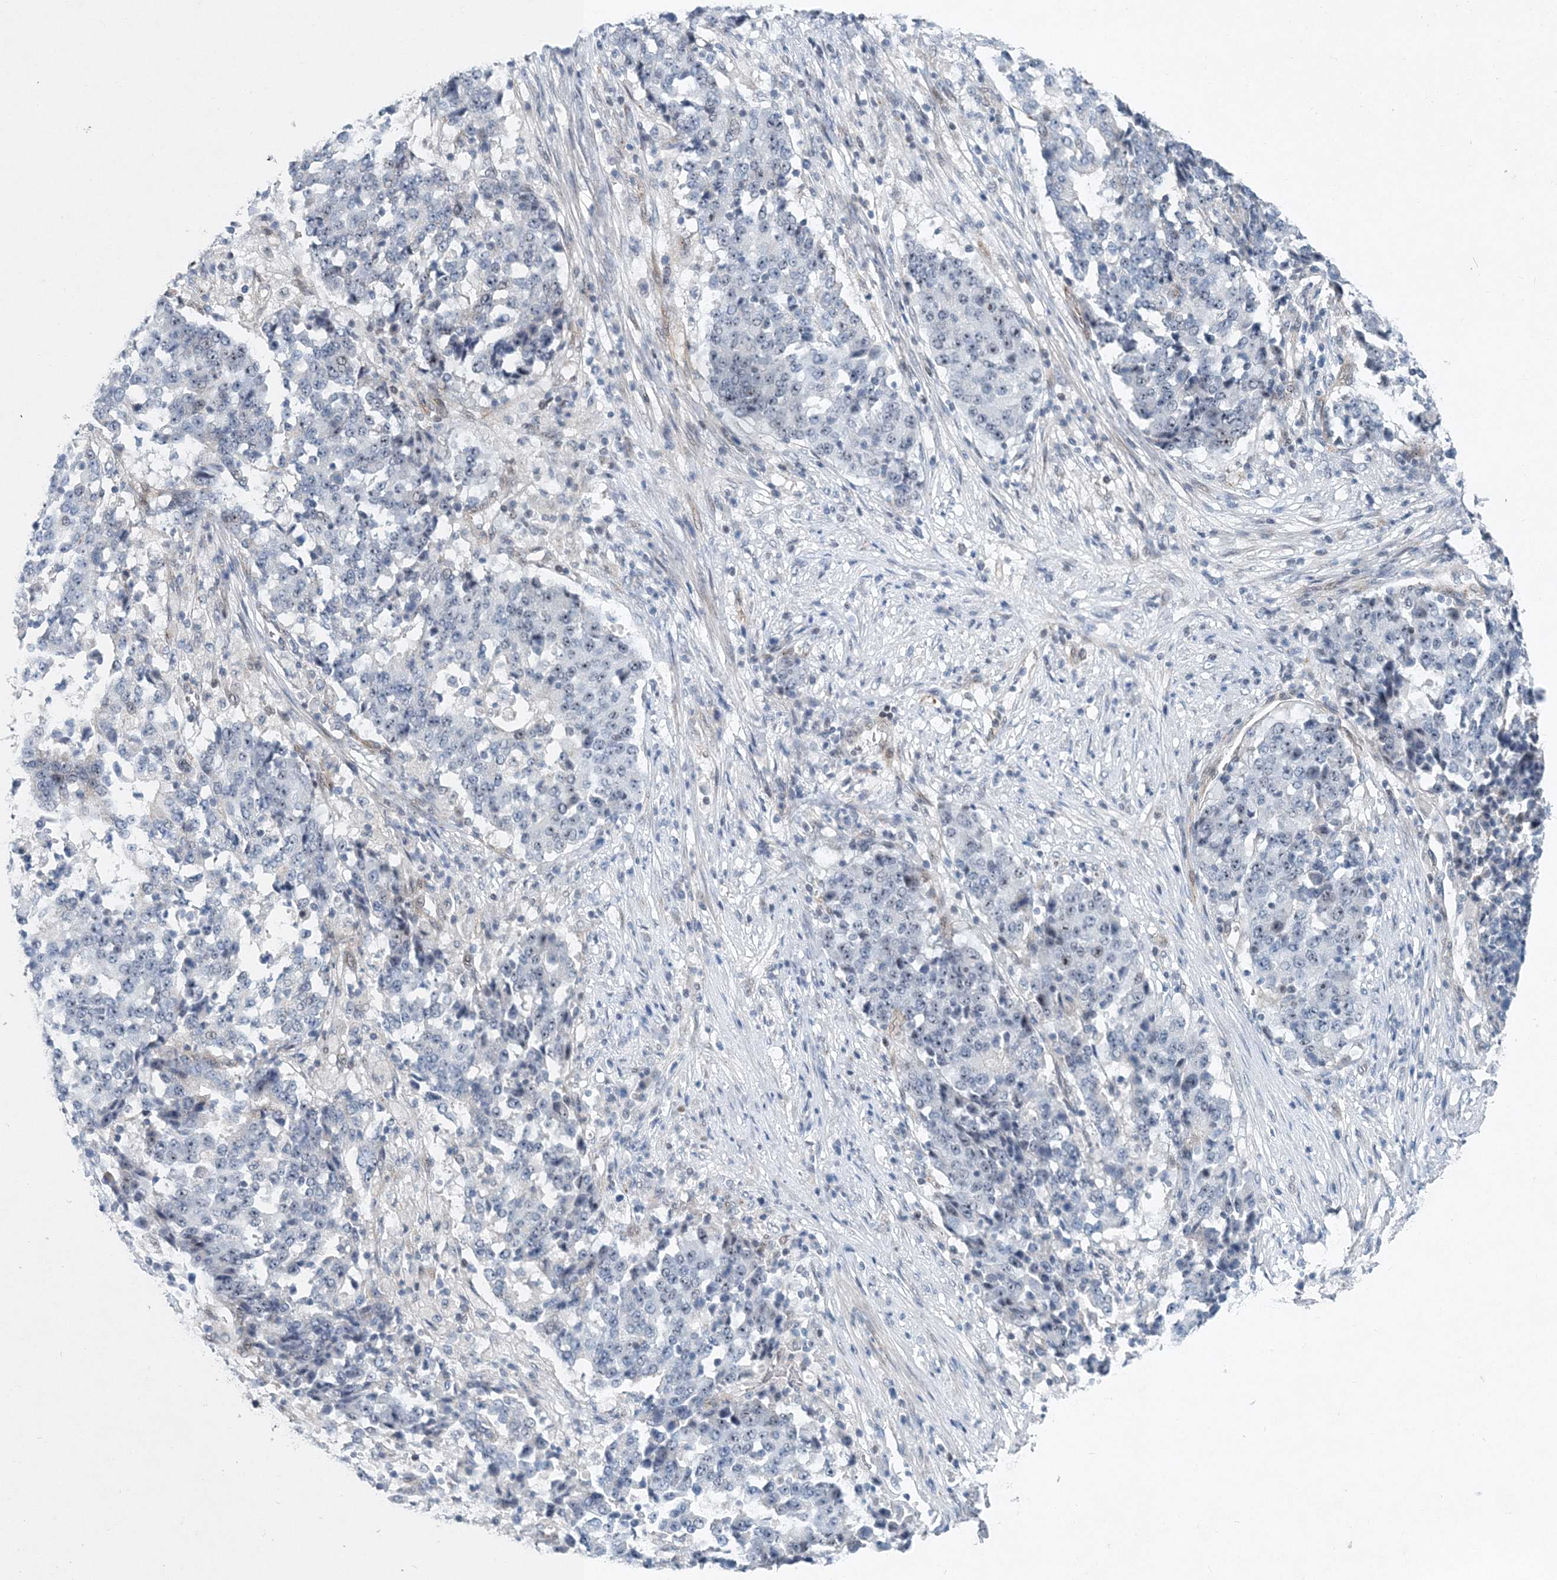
{"staining": {"intensity": "negative", "quantity": "none", "location": "none"}, "tissue": "stomach cancer", "cell_type": "Tumor cells", "image_type": "cancer", "snomed": [{"axis": "morphology", "description": "Adenocarcinoma, NOS"}, {"axis": "topography", "description": "Stomach"}], "caption": "IHC photomicrograph of stomach cancer stained for a protein (brown), which shows no expression in tumor cells.", "gene": "UIMC1", "patient": {"sex": "male", "age": 59}}